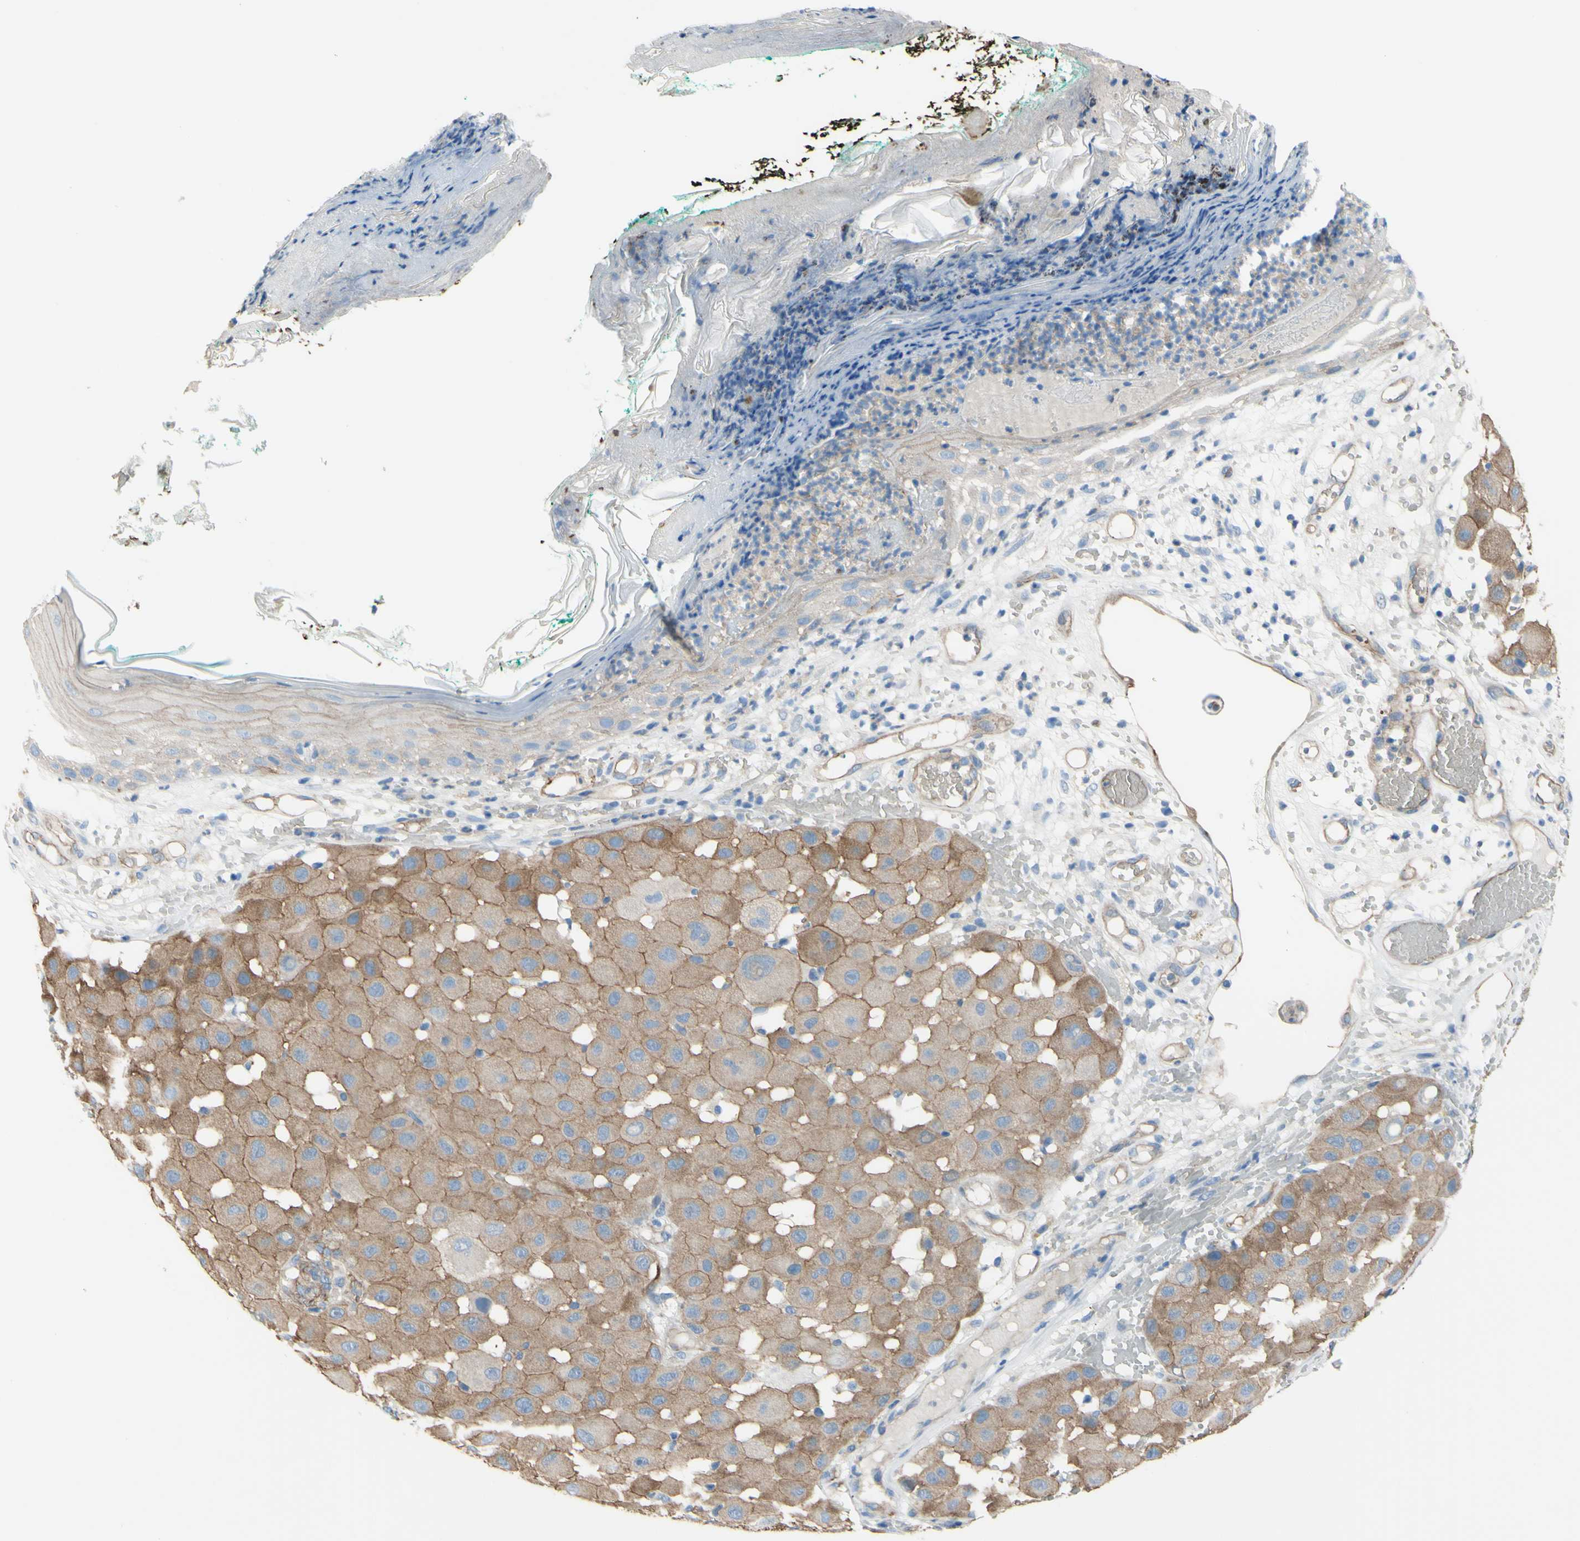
{"staining": {"intensity": "moderate", "quantity": ">75%", "location": "cytoplasmic/membranous"}, "tissue": "melanoma", "cell_type": "Tumor cells", "image_type": "cancer", "snomed": [{"axis": "morphology", "description": "Malignant melanoma, NOS"}, {"axis": "topography", "description": "Skin"}], "caption": "Malignant melanoma was stained to show a protein in brown. There is medium levels of moderate cytoplasmic/membranous positivity in approximately >75% of tumor cells. Using DAB (3,3'-diaminobenzidine) (brown) and hematoxylin (blue) stains, captured at high magnification using brightfield microscopy.", "gene": "TPBG", "patient": {"sex": "female", "age": 81}}